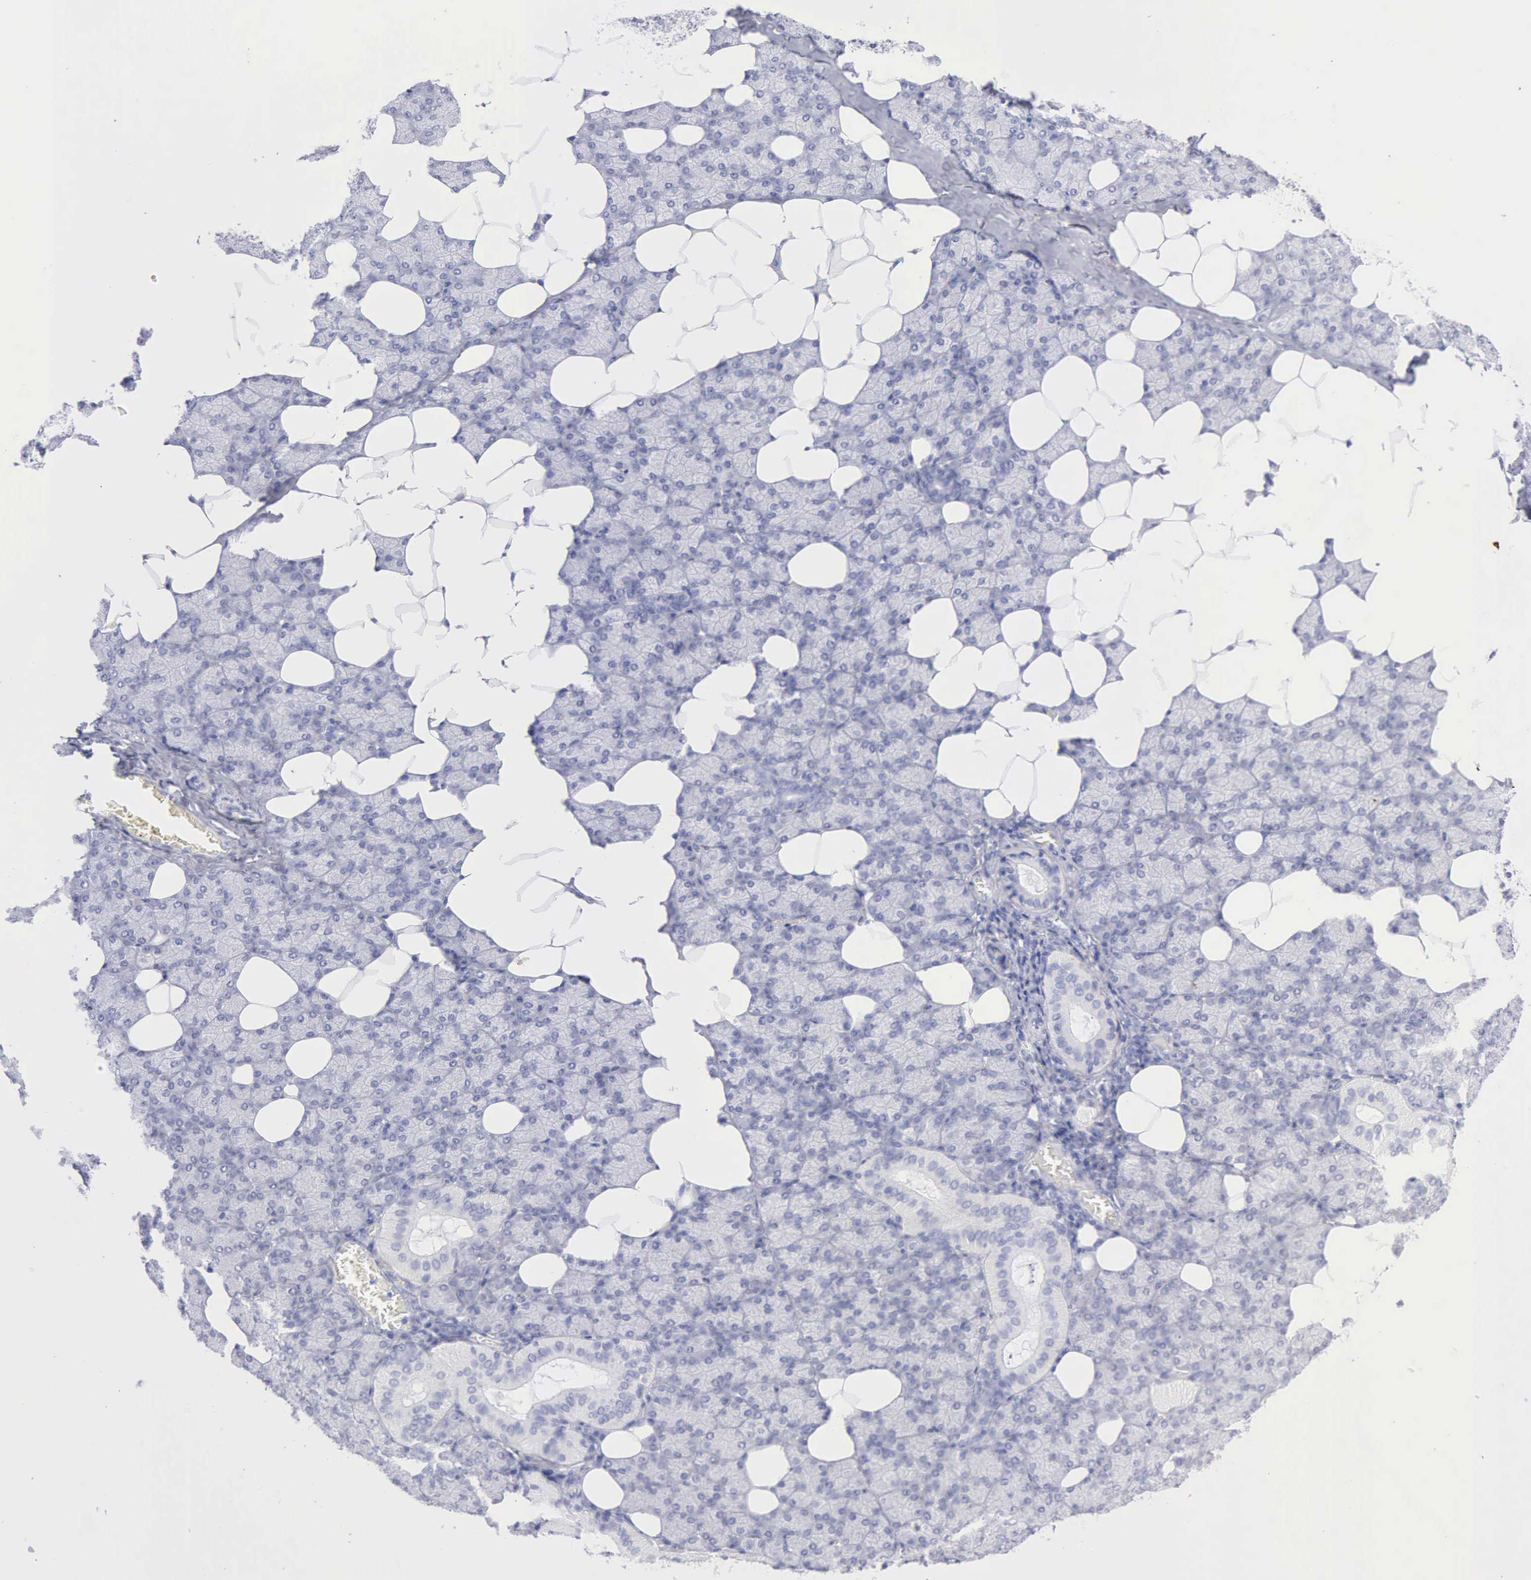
{"staining": {"intensity": "negative", "quantity": "none", "location": "none"}, "tissue": "salivary gland", "cell_type": "Glandular cells", "image_type": "normal", "snomed": [{"axis": "morphology", "description": "Normal tissue, NOS"}, {"axis": "topography", "description": "Lymph node"}, {"axis": "topography", "description": "Salivary gland"}], "caption": "The histopathology image shows no significant expression in glandular cells of salivary gland. (DAB immunohistochemistry (IHC) visualized using brightfield microscopy, high magnification).", "gene": "KRT10", "patient": {"sex": "male", "age": 8}}